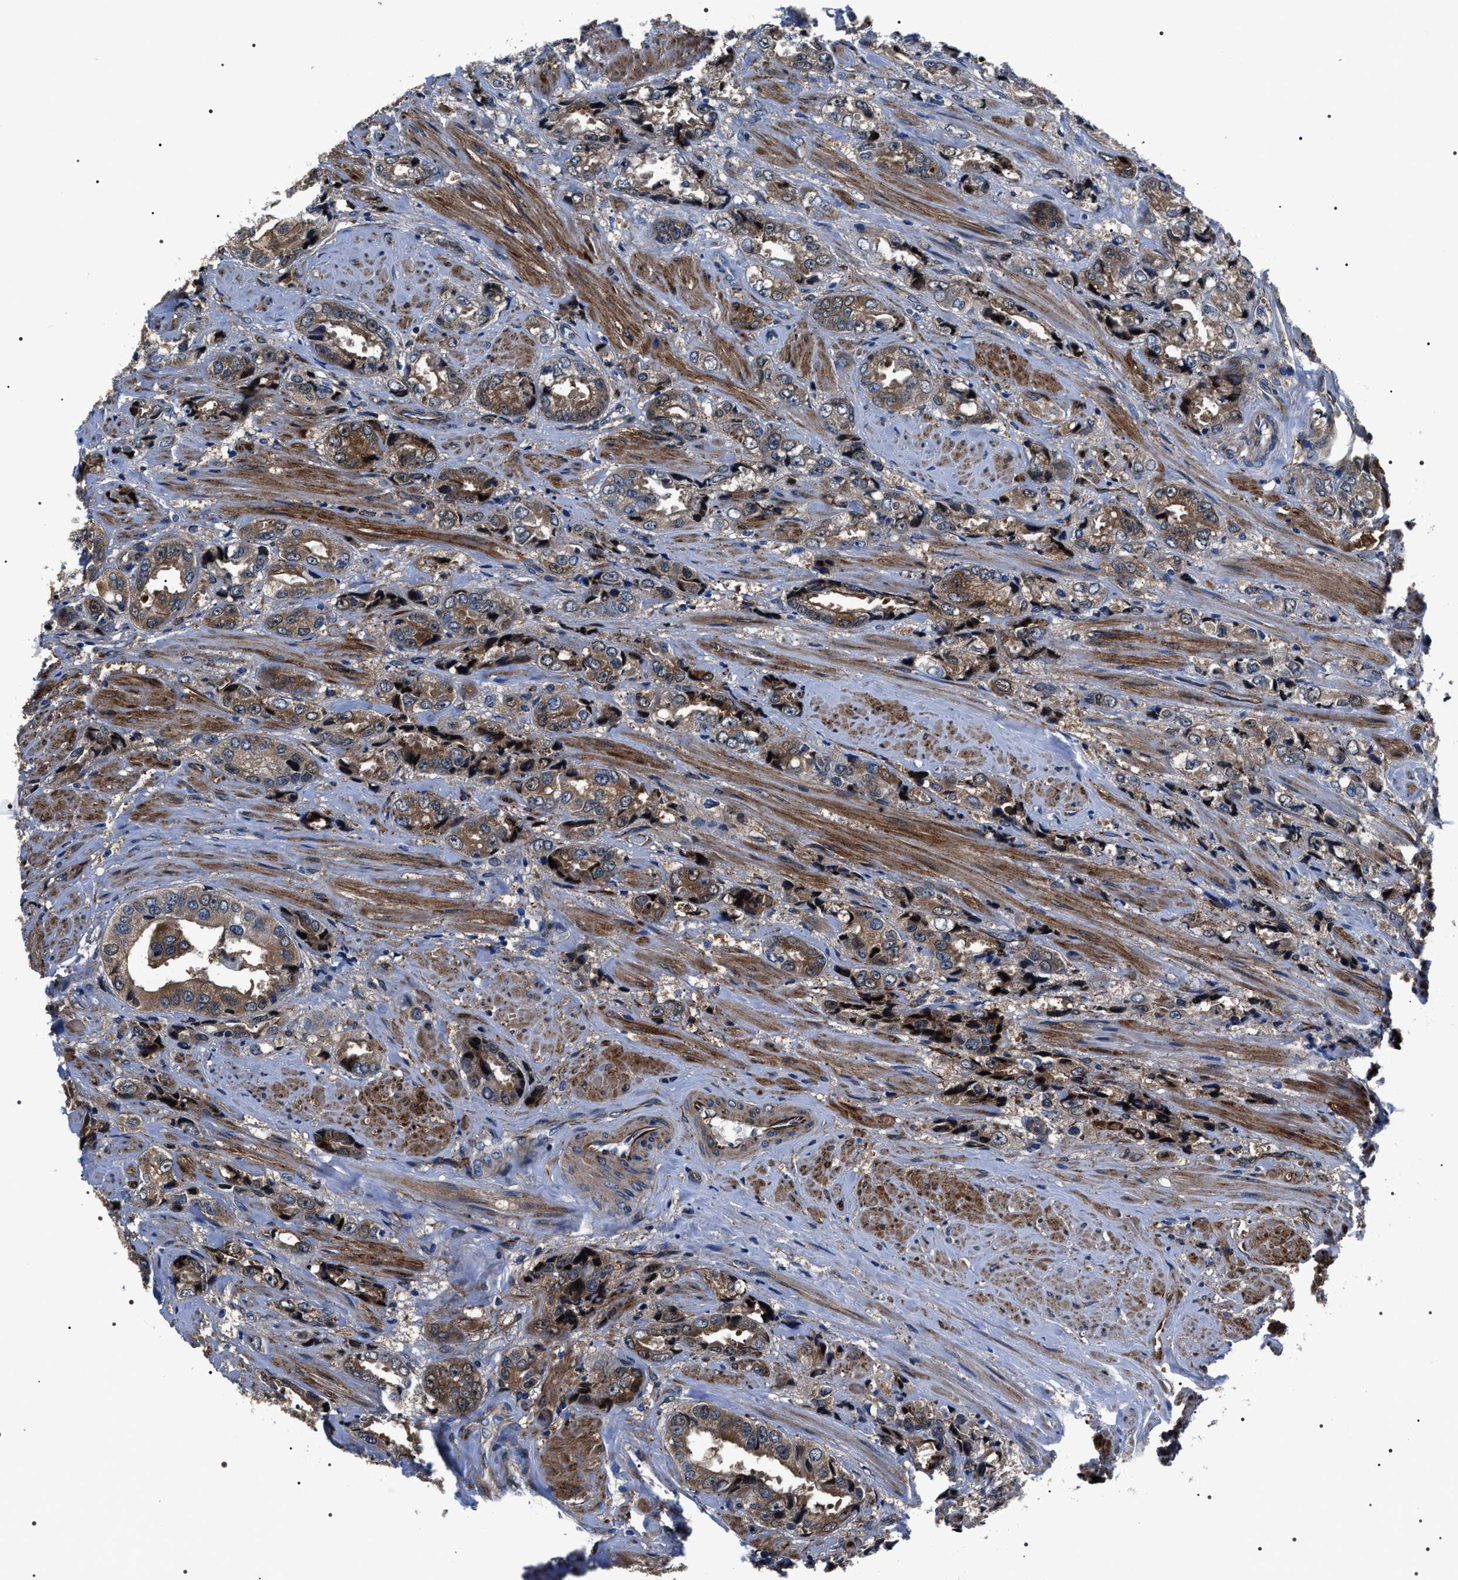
{"staining": {"intensity": "moderate", "quantity": "25%-75%", "location": "cytoplasmic/membranous"}, "tissue": "prostate cancer", "cell_type": "Tumor cells", "image_type": "cancer", "snomed": [{"axis": "morphology", "description": "Adenocarcinoma, High grade"}, {"axis": "topography", "description": "Prostate"}], "caption": "DAB immunohistochemical staining of human high-grade adenocarcinoma (prostate) shows moderate cytoplasmic/membranous protein expression in about 25%-75% of tumor cells.", "gene": "BAG2", "patient": {"sex": "male", "age": 61}}